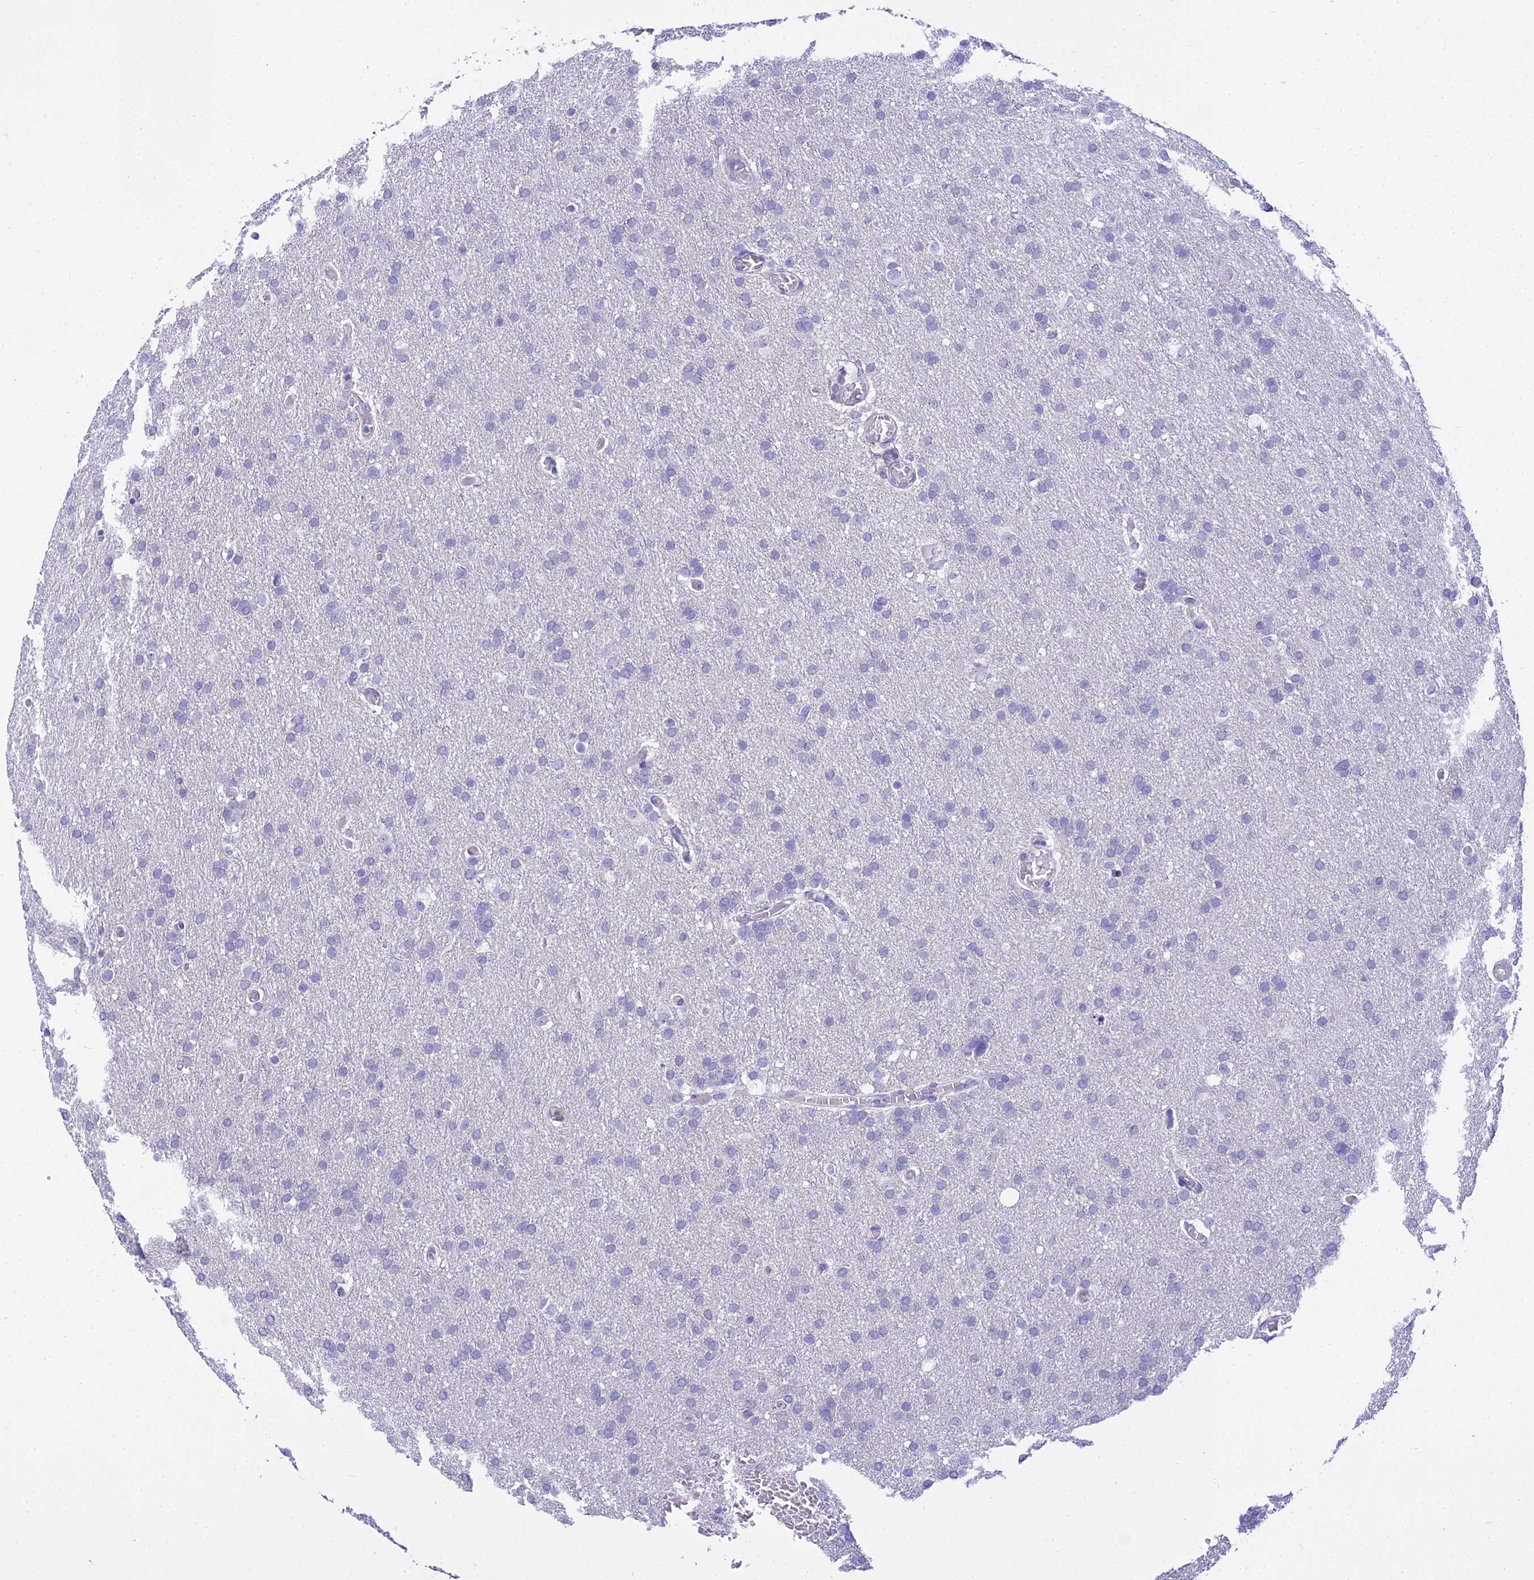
{"staining": {"intensity": "negative", "quantity": "none", "location": "none"}, "tissue": "glioma", "cell_type": "Tumor cells", "image_type": "cancer", "snomed": [{"axis": "morphology", "description": "Glioma, malignant, High grade"}, {"axis": "topography", "description": "Cerebral cortex"}], "caption": "This is a image of immunohistochemistry (IHC) staining of high-grade glioma (malignant), which shows no staining in tumor cells. (DAB (3,3'-diaminobenzidine) immunohistochemistry with hematoxylin counter stain).", "gene": "ZMIZ1", "patient": {"sex": "female", "age": 36}}